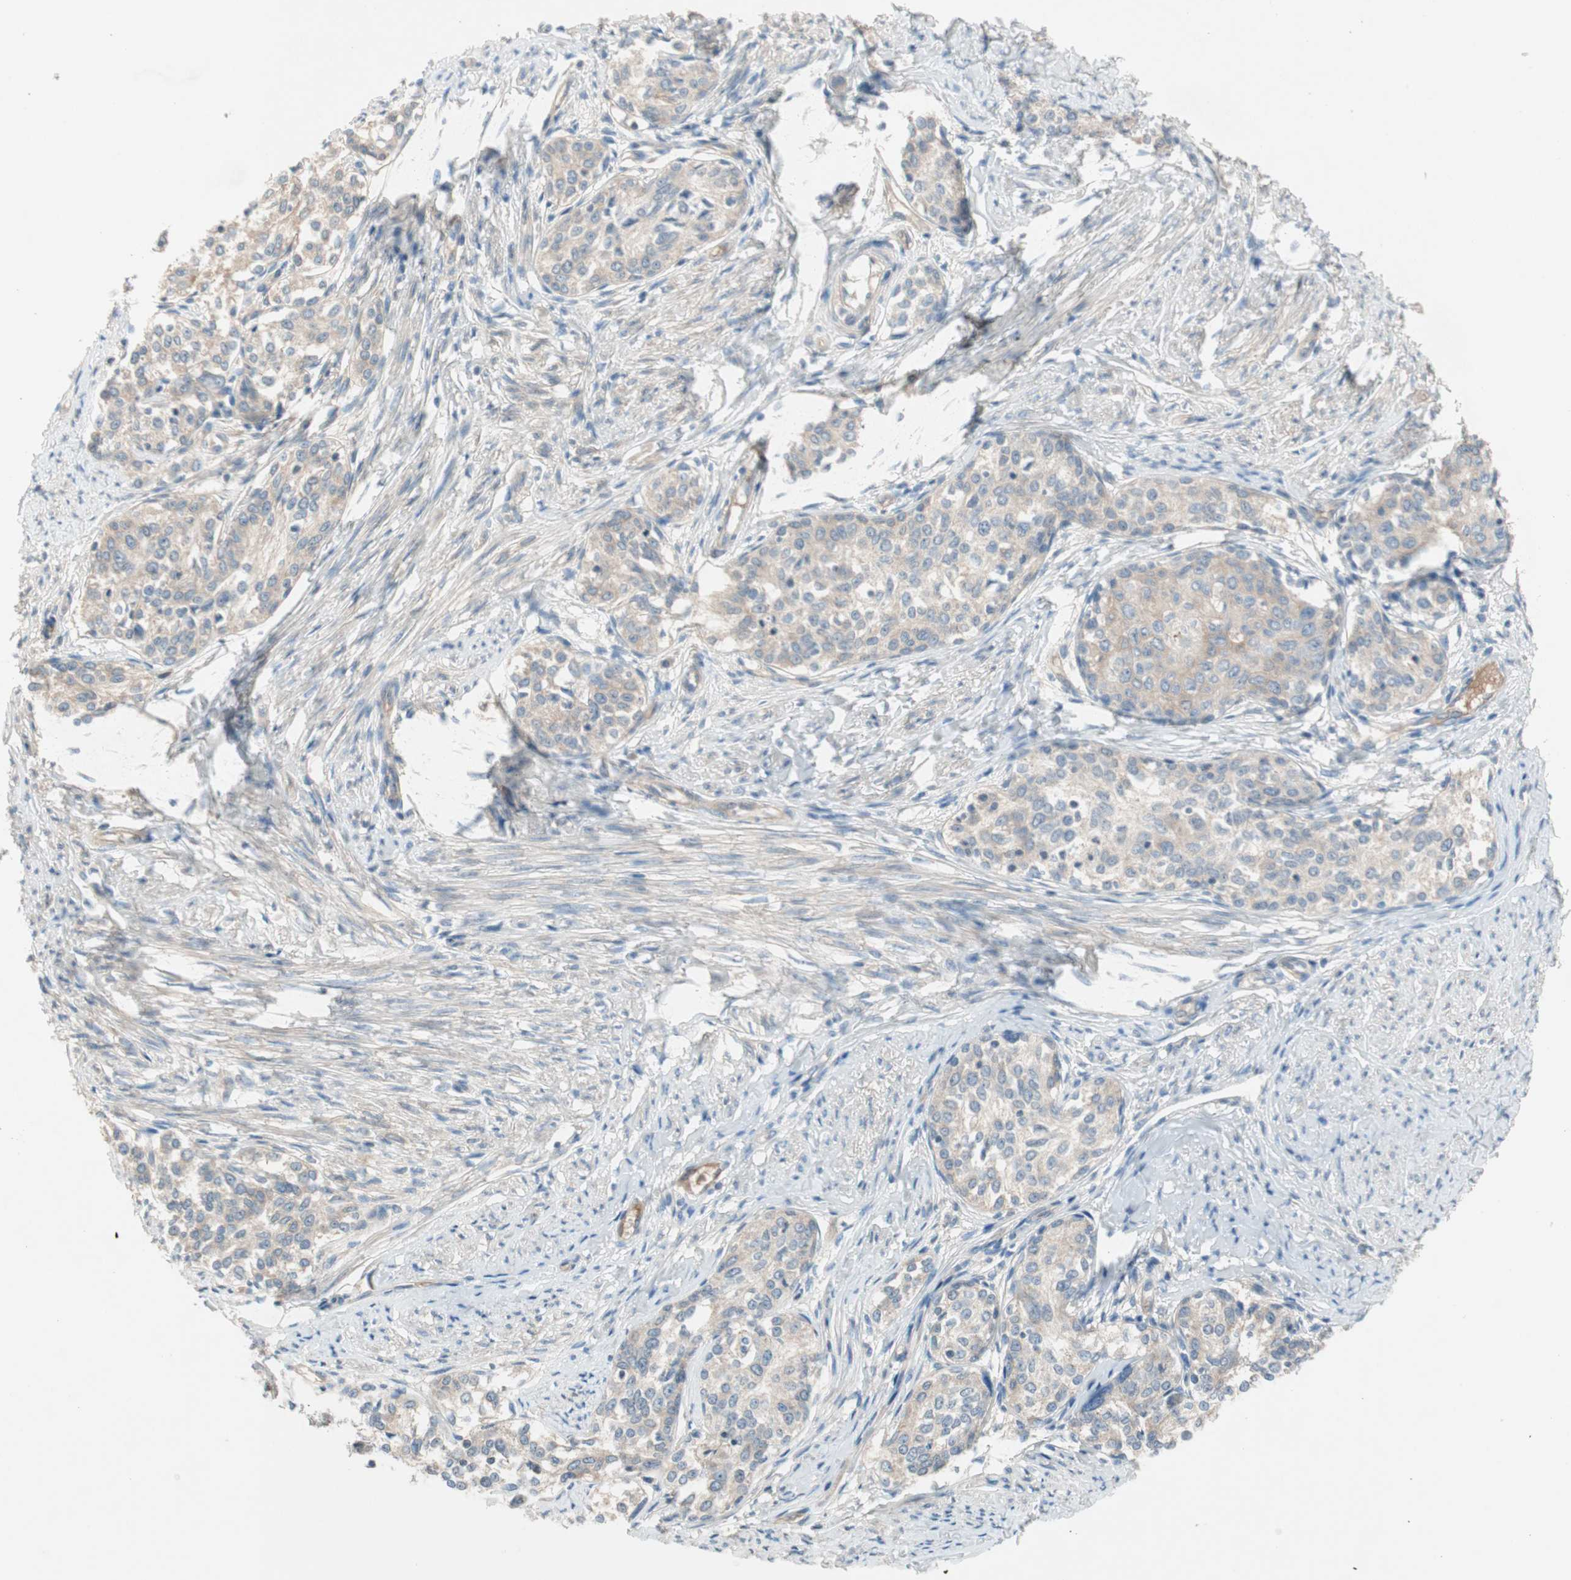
{"staining": {"intensity": "negative", "quantity": "none", "location": "none"}, "tissue": "cervical cancer", "cell_type": "Tumor cells", "image_type": "cancer", "snomed": [{"axis": "morphology", "description": "Squamous cell carcinoma, NOS"}, {"axis": "morphology", "description": "Adenocarcinoma, NOS"}, {"axis": "topography", "description": "Cervix"}], "caption": "Protein analysis of adenocarcinoma (cervical) exhibits no significant positivity in tumor cells.", "gene": "GLUL", "patient": {"sex": "female", "age": 52}}